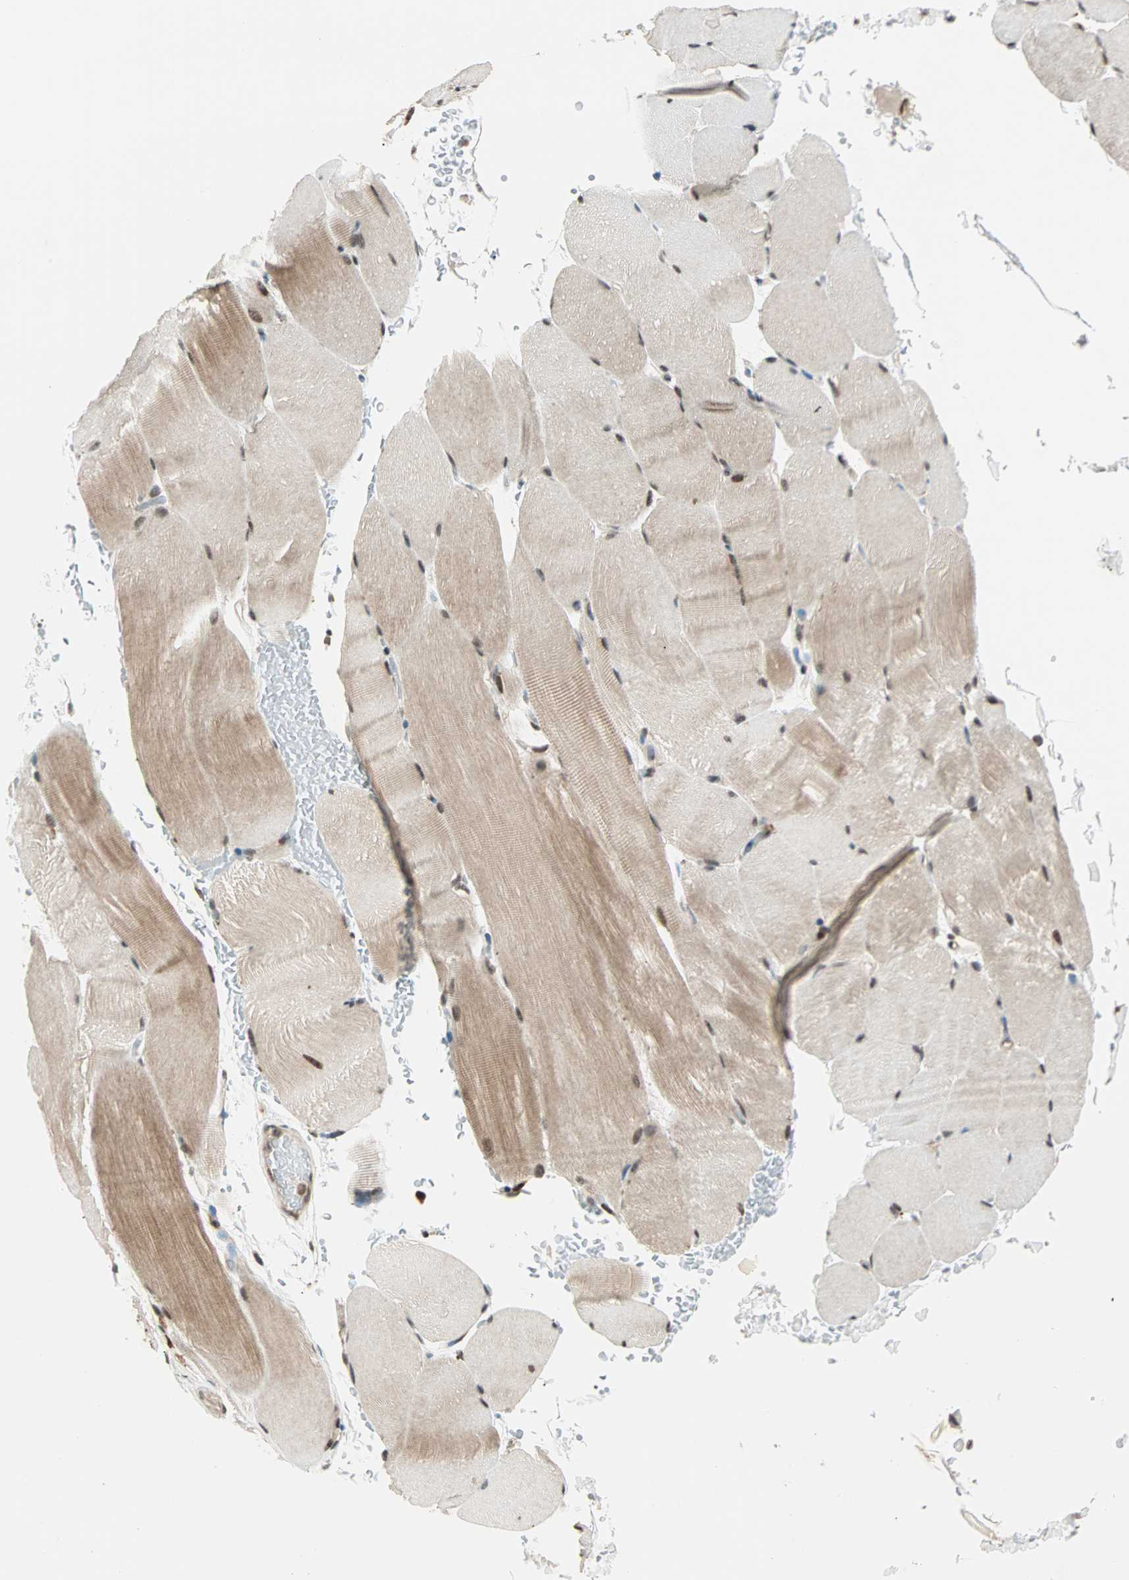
{"staining": {"intensity": "moderate", "quantity": ">75%", "location": "cytoplasmic/membranous,nuclear"}, "tissue": "skeletal muscle", "cell_type": "Myocytes", "image_type": "normal", "snomed": [{"axis": "morphology", "description": "Normal tissue, NOS"}, {"axis": "topography", "description": "Skeletal muscle"}, {"axis": "topography", "description": "Parathyroid gland"}], "caption": "Brown immunohistochemical staining in normal skeletal muscle demonstrates moderate cytoplasmic/membranous,nuclear staining in approximately >75% of myocytes. (DAB = brown stain, brightfield microscopy at high magnification).", "gene": "ZNF44", "patient": {"sex": "female", "age": 37}}